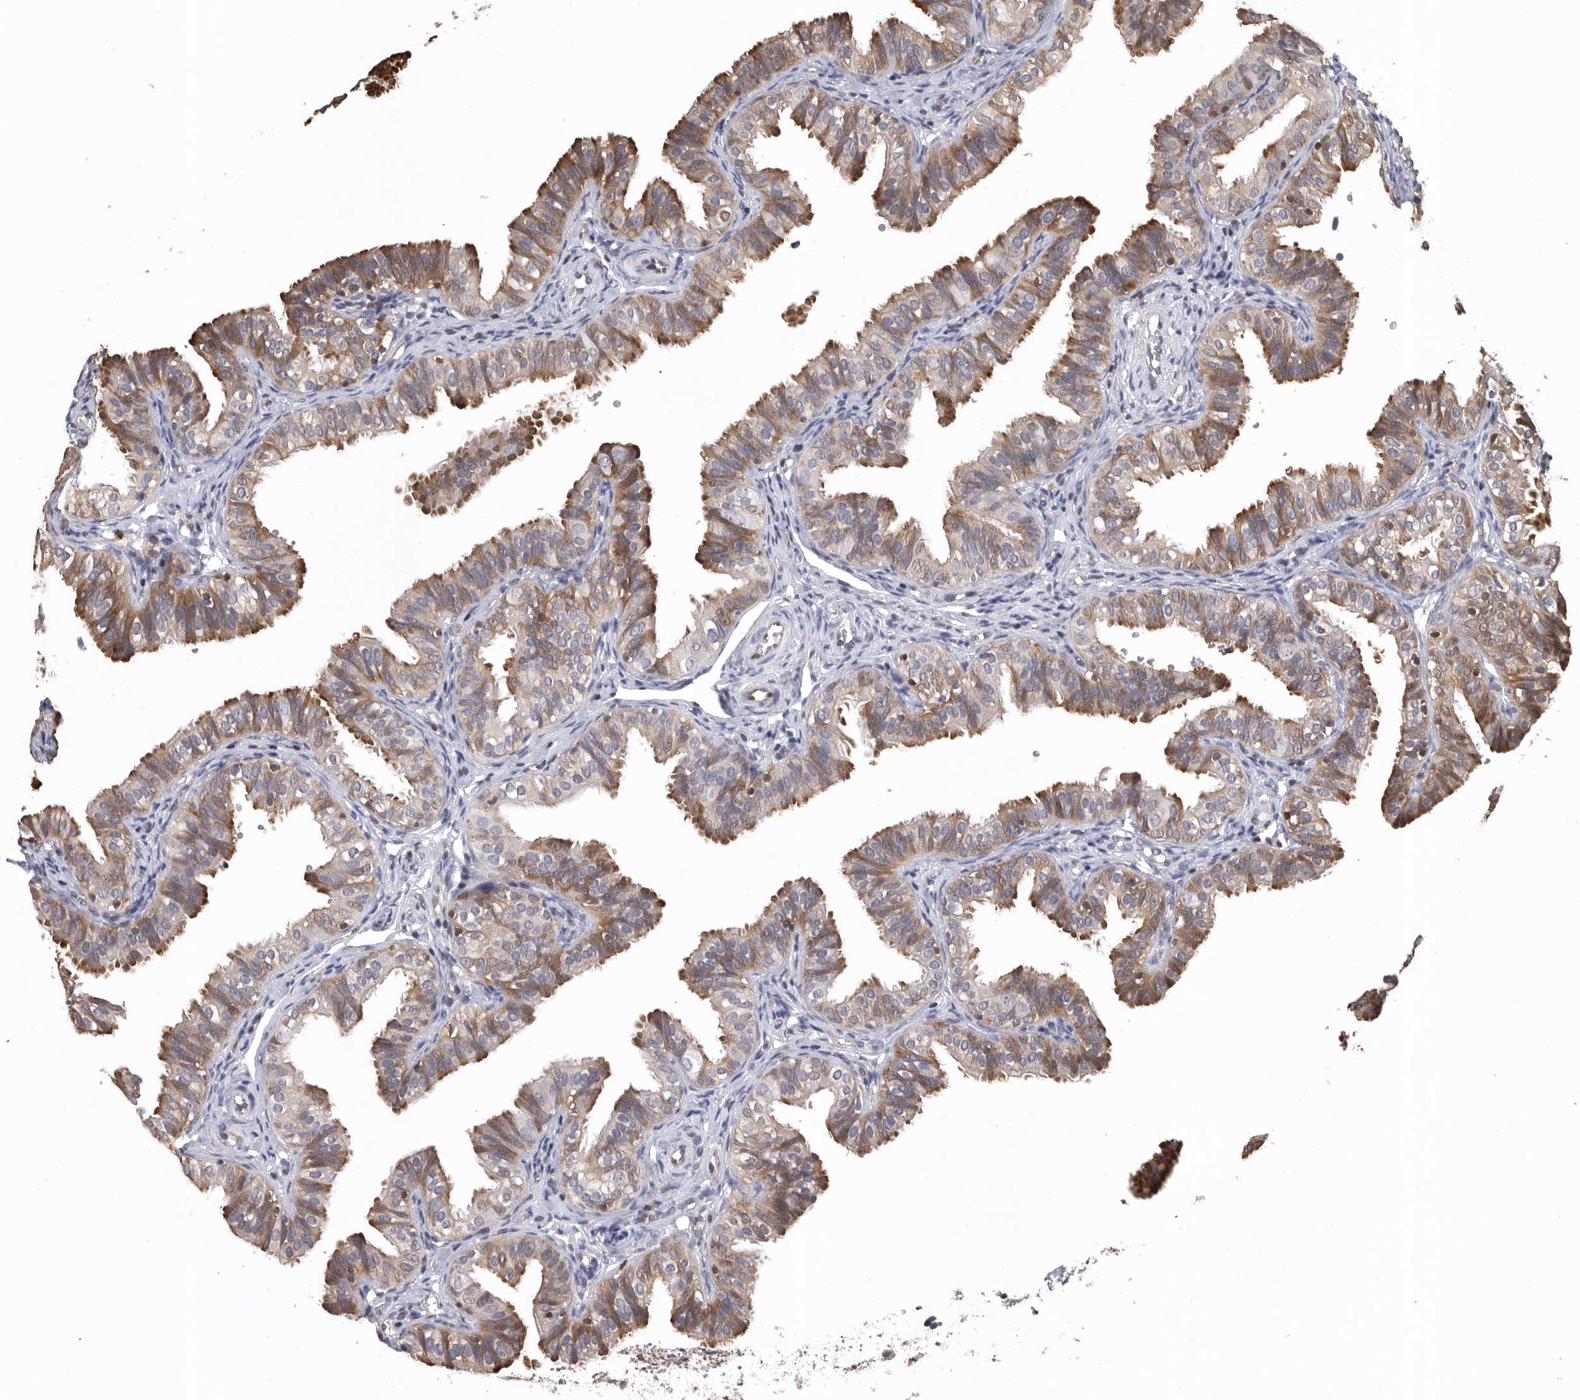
{"staining": {"intensity": "moderate", "quantity": ">75%", "location": "cytoplasmic/membranous"}, "tissue": "fallopian tube", "cell_type": "Glandular cells", "image_type": "normal", "snomed": [{"axis": "morphology", "description": "Normal tissue, NOS"}, {"axis": "topography", "description": "Fallopian tube"}], "caption": "Protein staining by IHC exhibits moderate cytoplasmic/membranous positivity in about >75% of glandular cells in benign fallopian tube.", "gene": "PDCD4", "patient": {"sex": "female", "age": 35}}